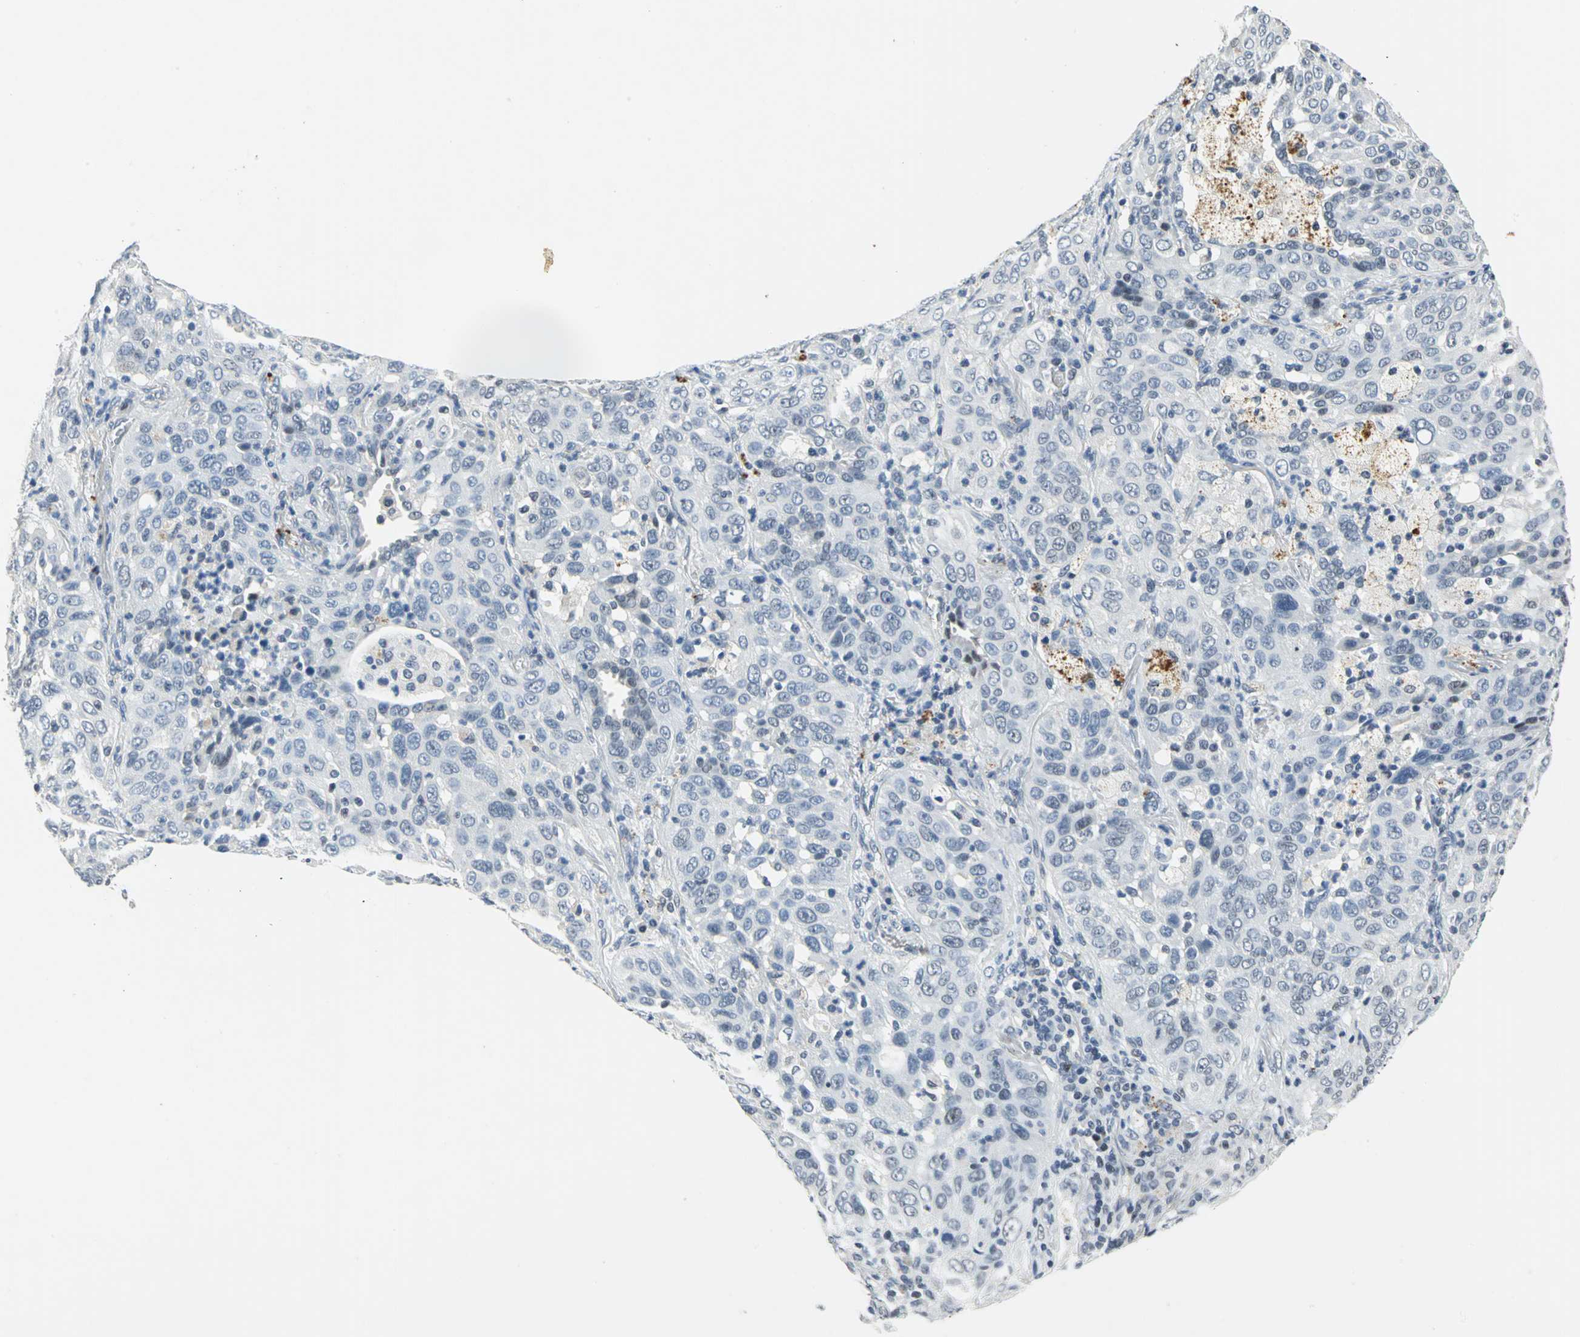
{"staining": {"intensity": "moderate", "quantity": "<25%", "location": "nuclear"}, "tissue": "lung cancer", "cell_type": "Tumor cells", "image_type": "cancer", "snomed": [{"axis": "morphology", "description": "Squamous cell carcinoma, NOS"}, {"axis": "topography", "description": "Lung"}], "caption": "A brown stain shows moderate nuclear expression of a protein in lung cancer (squamous cell carcinoma) tumor cells.", "gene": "RAD17", "patient": {"sex": "female", "age": 67}}